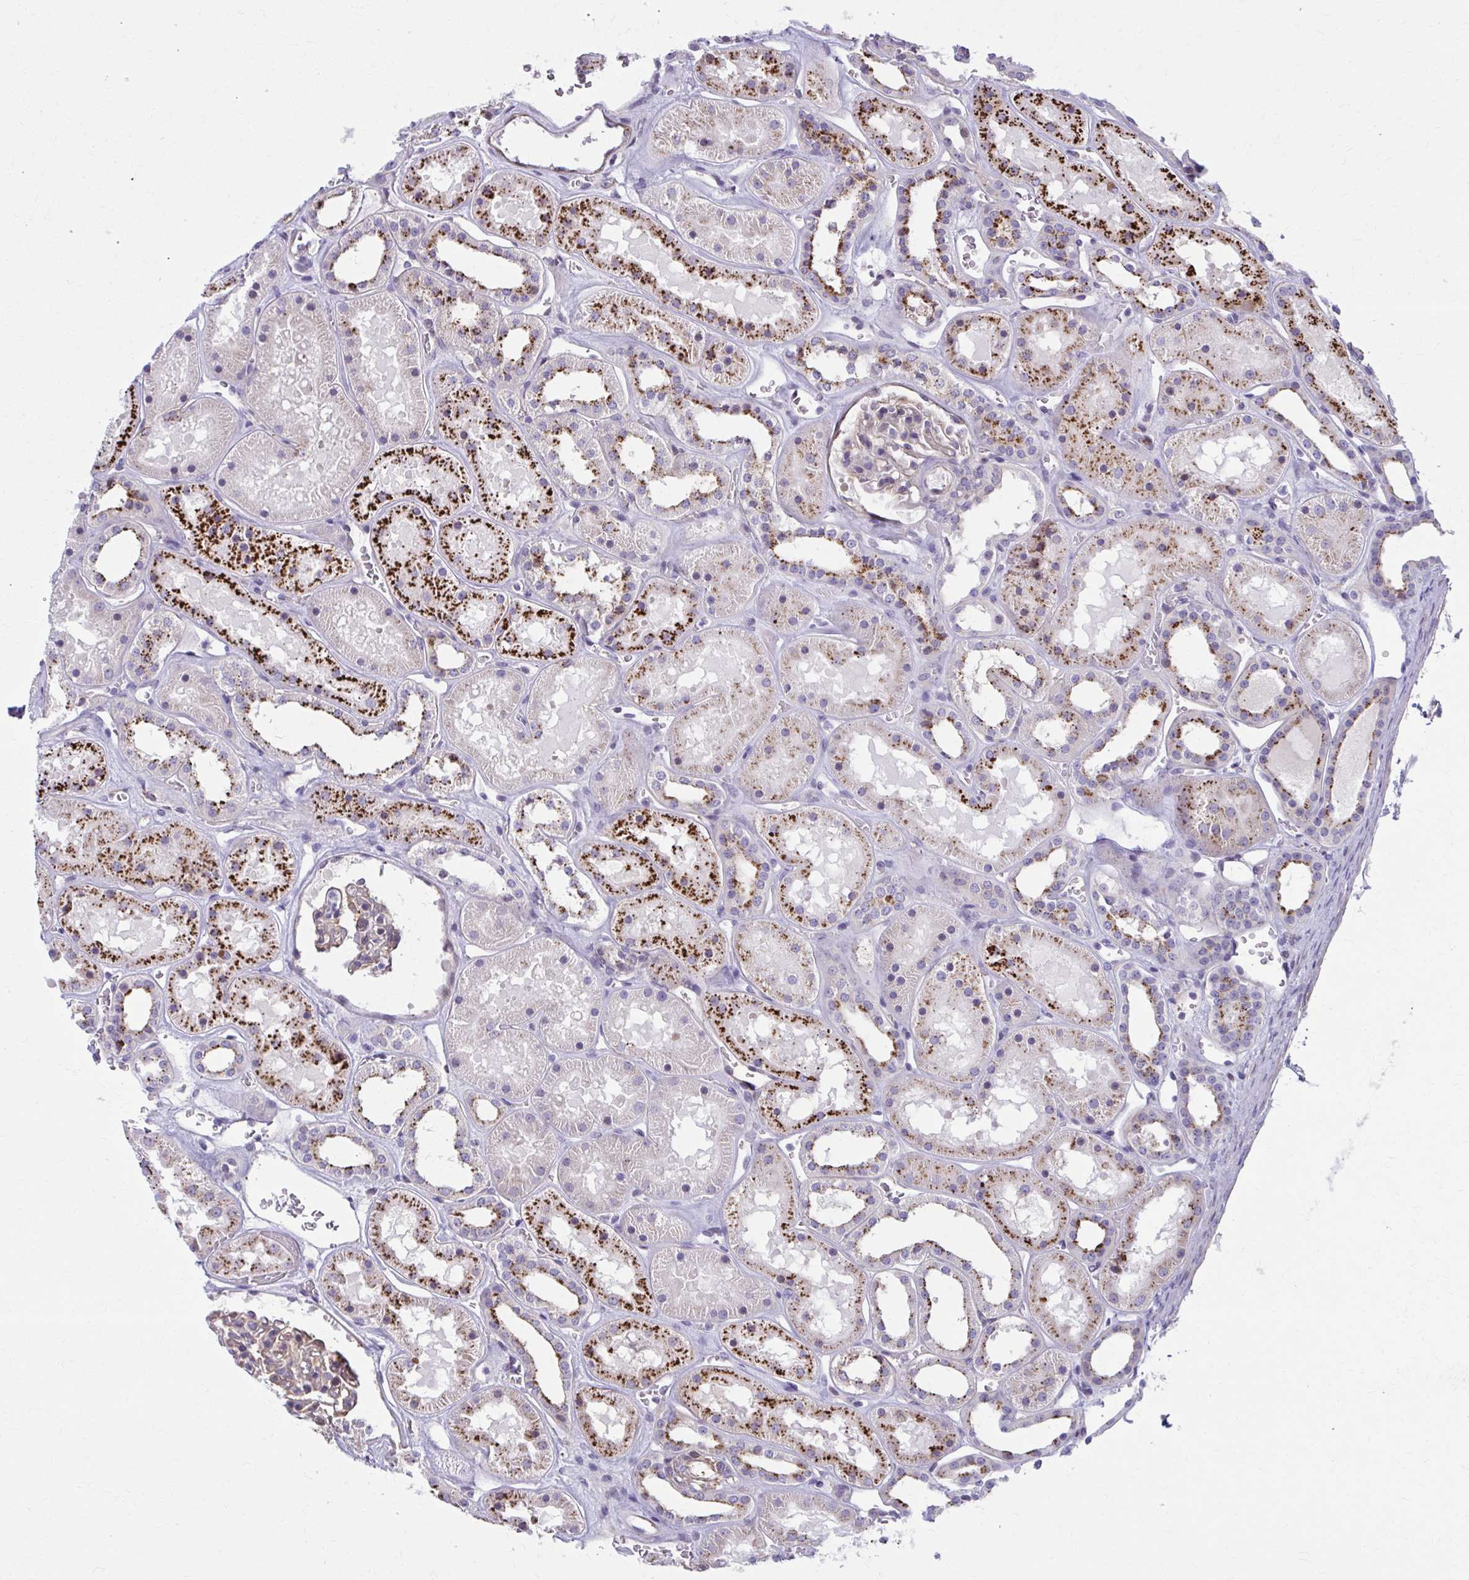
{"staining": {"intensity": "moderate", "quantity": "<25%", "location": "cytoplasmic/membranous"}, "tissue": "kidney", "cell_type": "Cells in glomeruli", "image_type": "normal", "snomed": [{"axis": "morphology", "description": "Normal tissue, NOS"}, {"axis": "topography", "description": "Kidney"}], "caption": "Cells in glomeruli display low levels of moderate cytoplasmic/membranous positivity in about <25% of cells in unremarkable kidney.", "gene": "LRRC4B", "patient": {"sex": "female", "age": 41}}